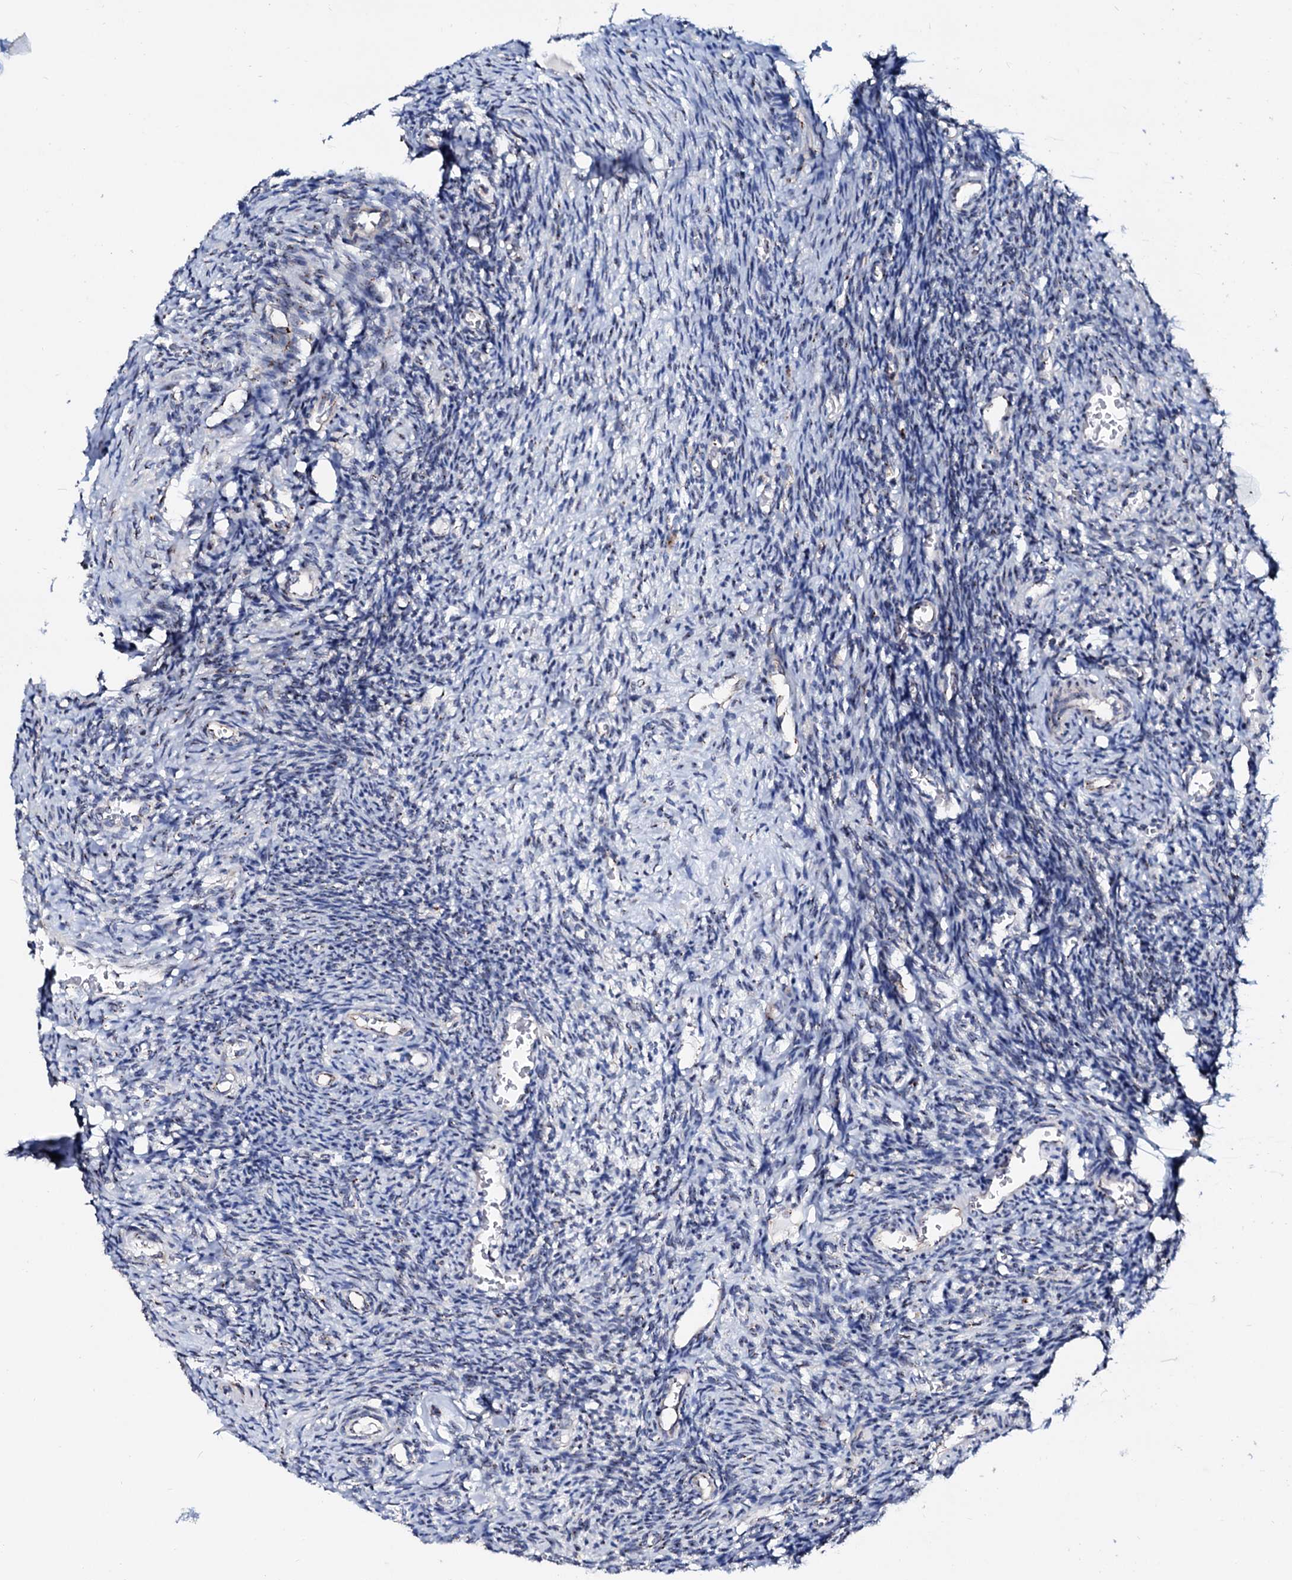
{"staining": {"intensity": "moderate", "quantity": "<25%", "location": "cytoplasmic/membranous"}, "tissue": "ovary", "cell_type": "Ovarian stroma cells", "image_type": "normal", "snomed": [{"axis": "morphology", "description": "Normal tissue, NOS"}, {"axis": "topography", "description": "Ovary"}], "caption": "Normal ovary shows moderate cytoplasmic/membranous expression in approximately <25% of ovarian stroma cells (IHC, brightfield microscopy, high magnification)..", "gene": "TMCO3", "patient": {"sex": "female", "age": 27}}